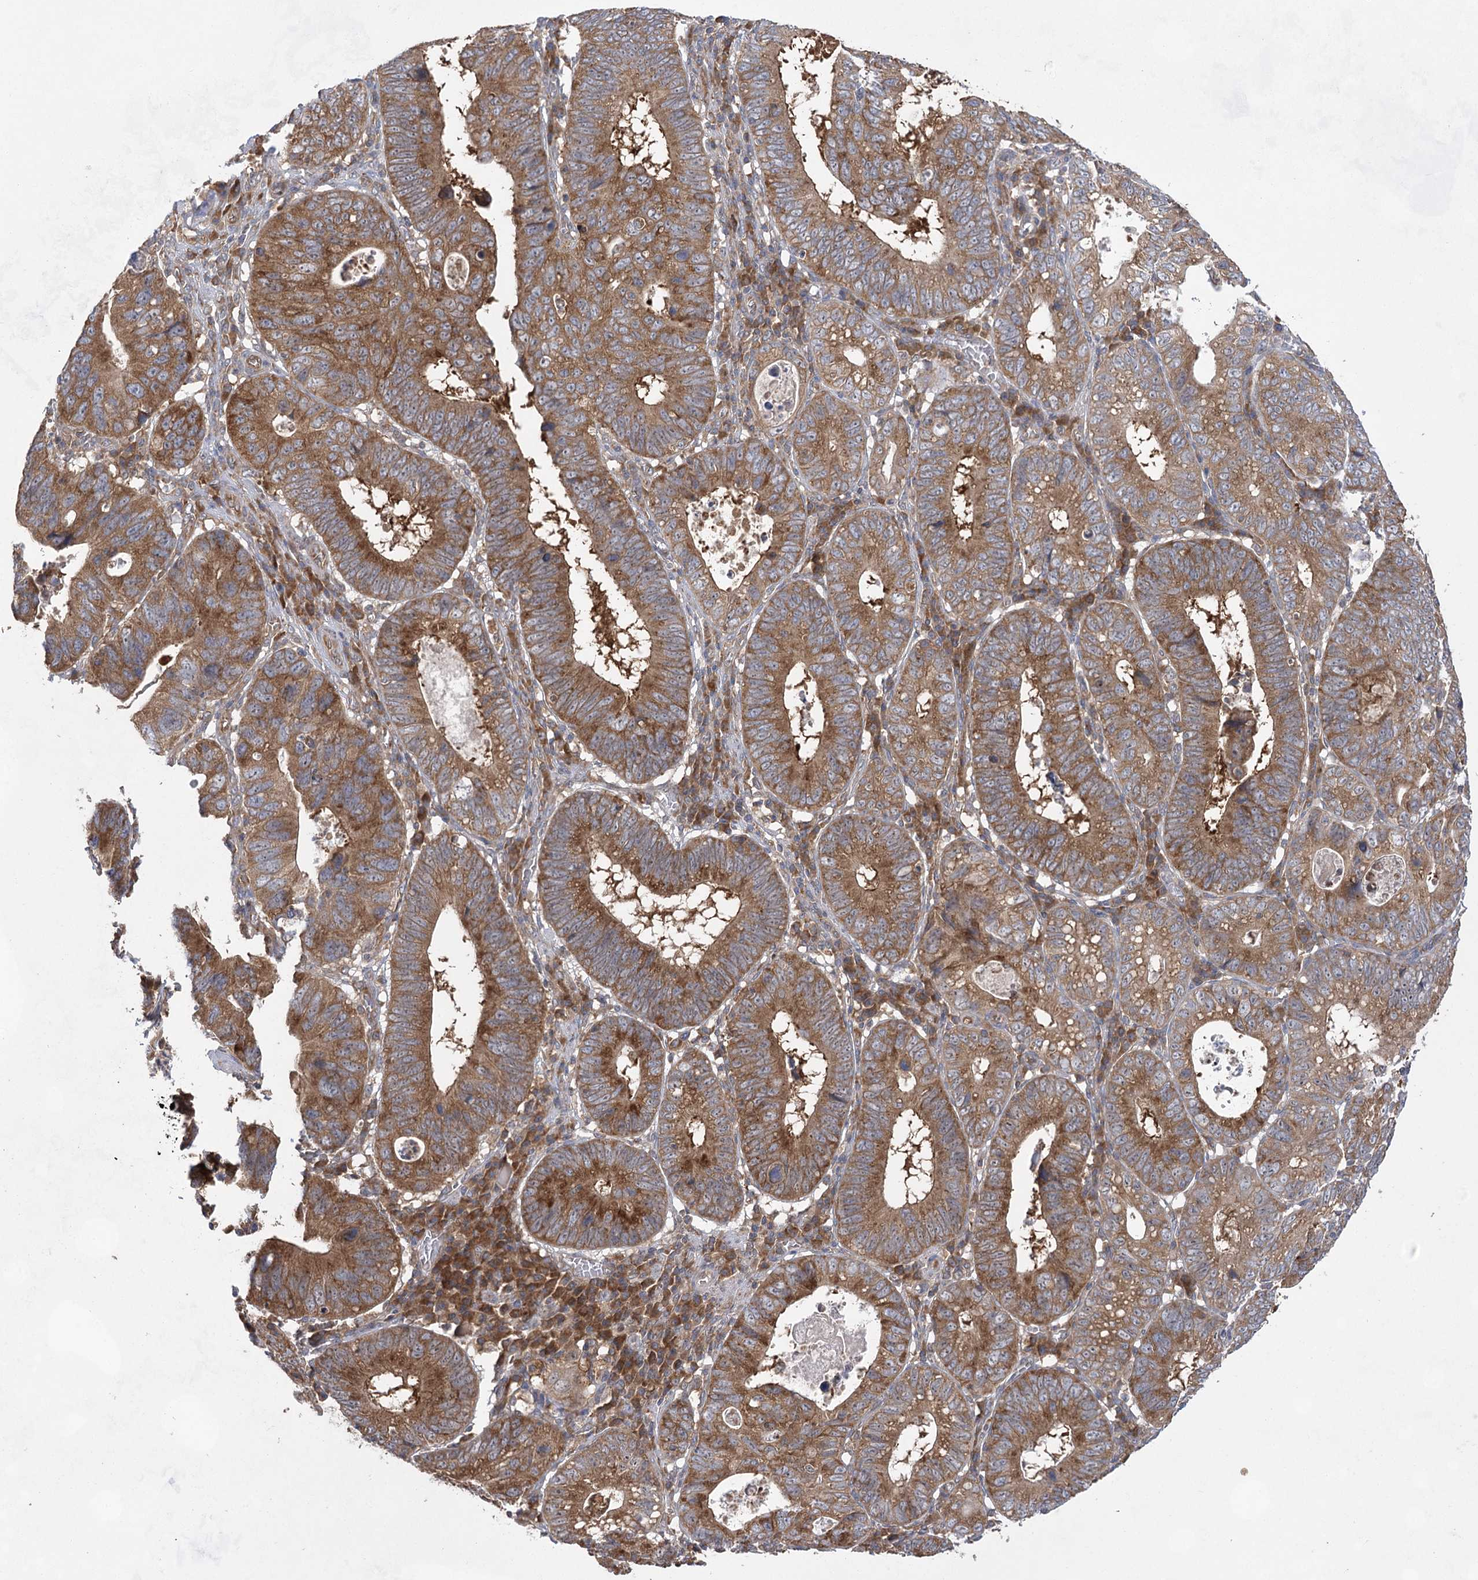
{"staining": {"intensity": "moderate", "quantity": ">75%", "location": "cytoplasmic/membranous"}, "tissue": "stomach cancer", "cell_type": "Tumor cells", "image_type": "cancer", "snomed": [{"axis": "morphology", "description": "Adenocarcinoma, NOS"}, {"axis": "topography", "description": "Stomach"}], "caption": "Approximately >75% of tumor cells in human stomach cancer (adenocarcinoma) display moderate cytoplasmic/membranous protein positivity as visualized by brown immunohistochemical staining.", "gene": "EIF3A", "patient": {"sex": "male", "age": 59}}